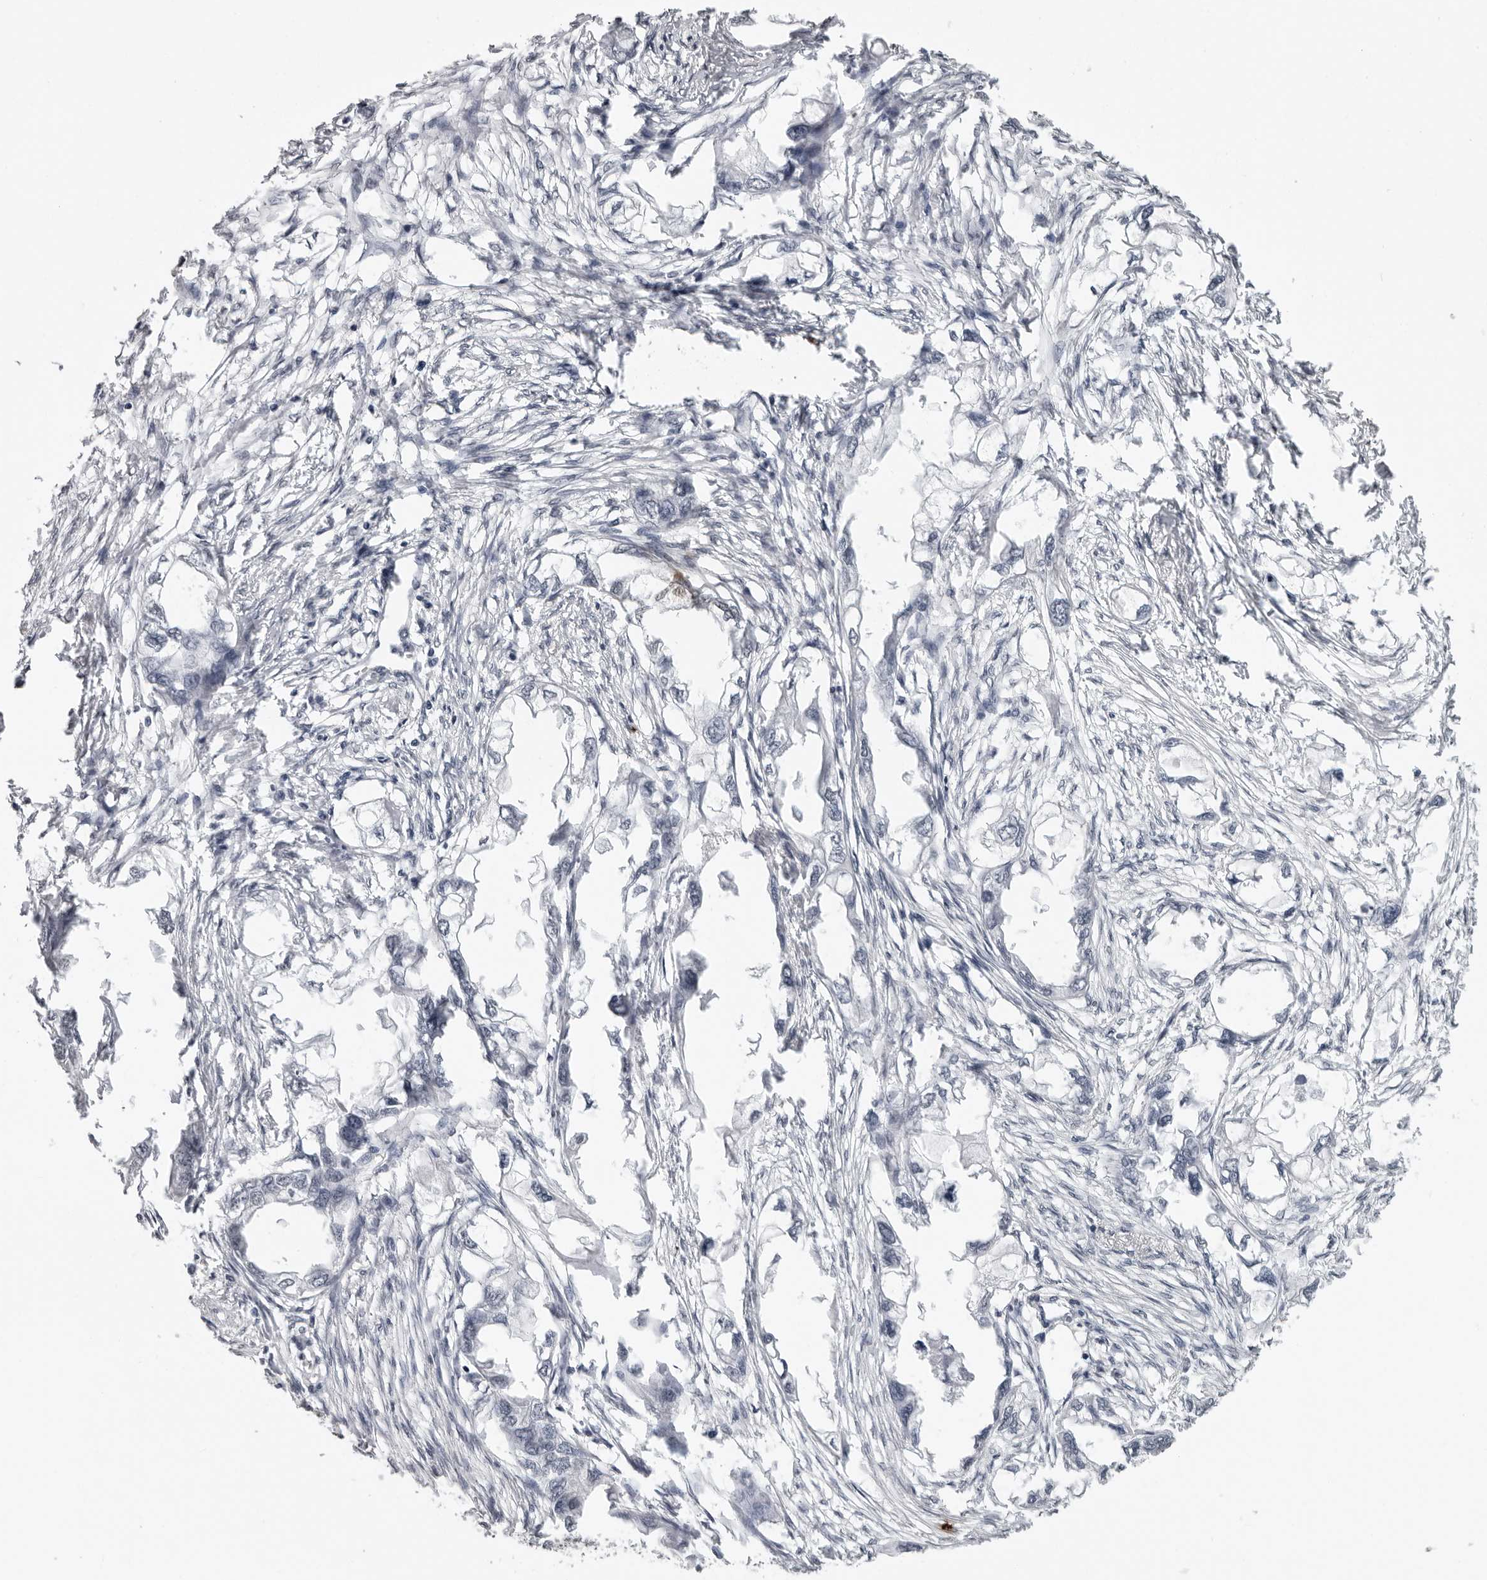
{"staining": {"intensity": "negative", "quantity": "none", "location": "none"}, "tissue": "endometrial cancer", "cell_type": "Tumor cells", "image_type": "cancer", "snomed": [{"axis": "morphology", "description": "Adenocarcinoma, NOS"}, {"axis": "morphology", "description": "Adenocarcinoma, metastatic, NOS"}, {"axis": "topography", "description": "Adipose tissue"}, {"axis": "topography", "description": "Endometrium"}], "caption": "Immunohistochemical staining of human endometrial cancer reveals no significant positivity in tumor cells.", "gene": "HEPACAM", "patient": {"sex": "female", "age": 67}}